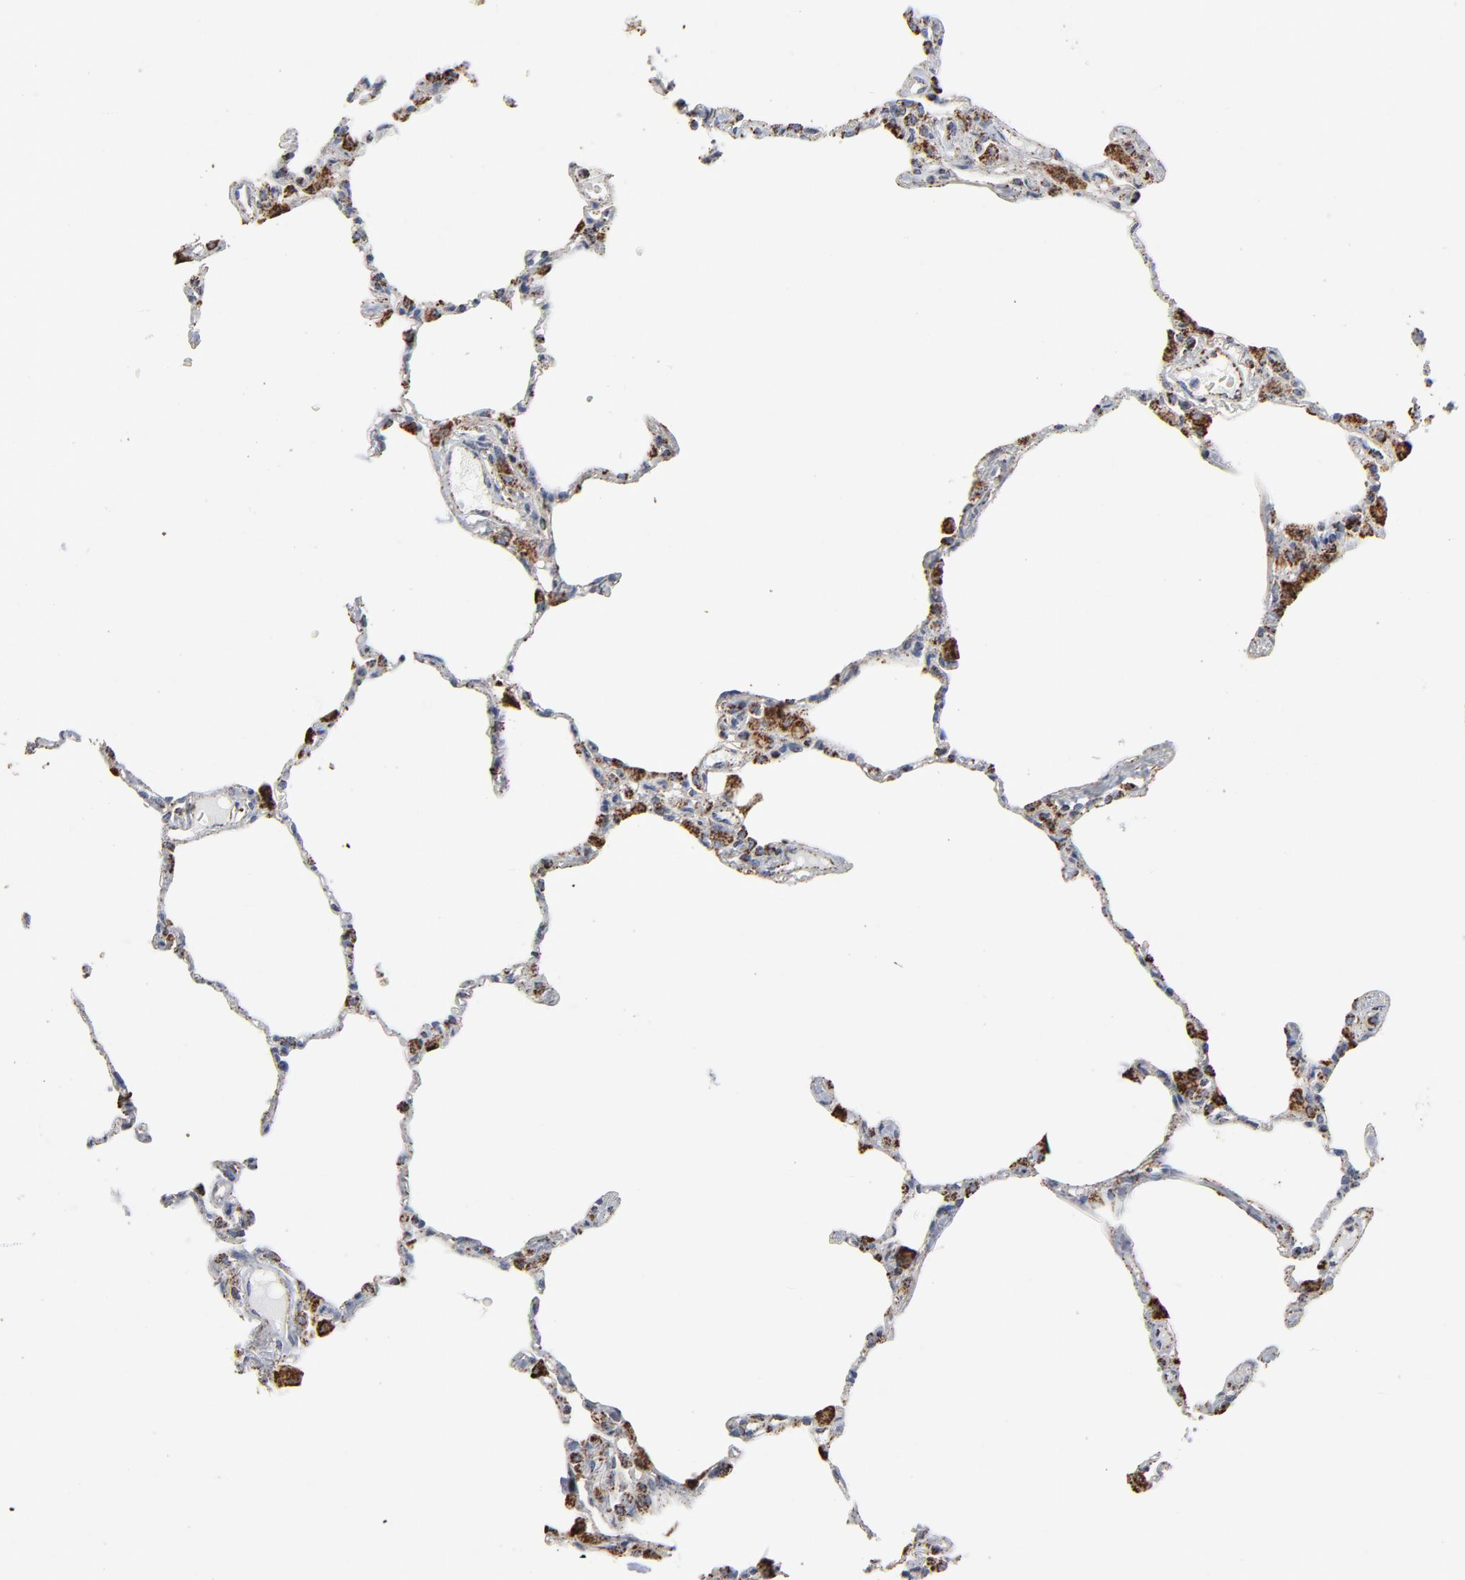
{"staining": {"intensity": "strong", "quantity": "25%-75%", "location": "cytoplasmic/membranous"}, "tissue": "lung", "cell_type": "Alveolar cells", "image_type": "normal", "snomed": [{"axis": "morphology", "description": "Normal tissue, NOS"}, {"axis": "topography", "description": "Lung"}], "caption": "Immunohistochemistry staining of normal lung, which demonstrates high levels of strong cytoplasmic/membranous positivity in about 25%-75% of alveolar cells indicating strong cytoplasmic/membranous protein staining. The staining was performed using DAB (3,3'-diaminobenzidine) (brown) for protein detection and nuclei were counterstained in hematoxylin (blue).", "gene": "UQCRC1", "patient": {"sex": "female", "age": 49}}